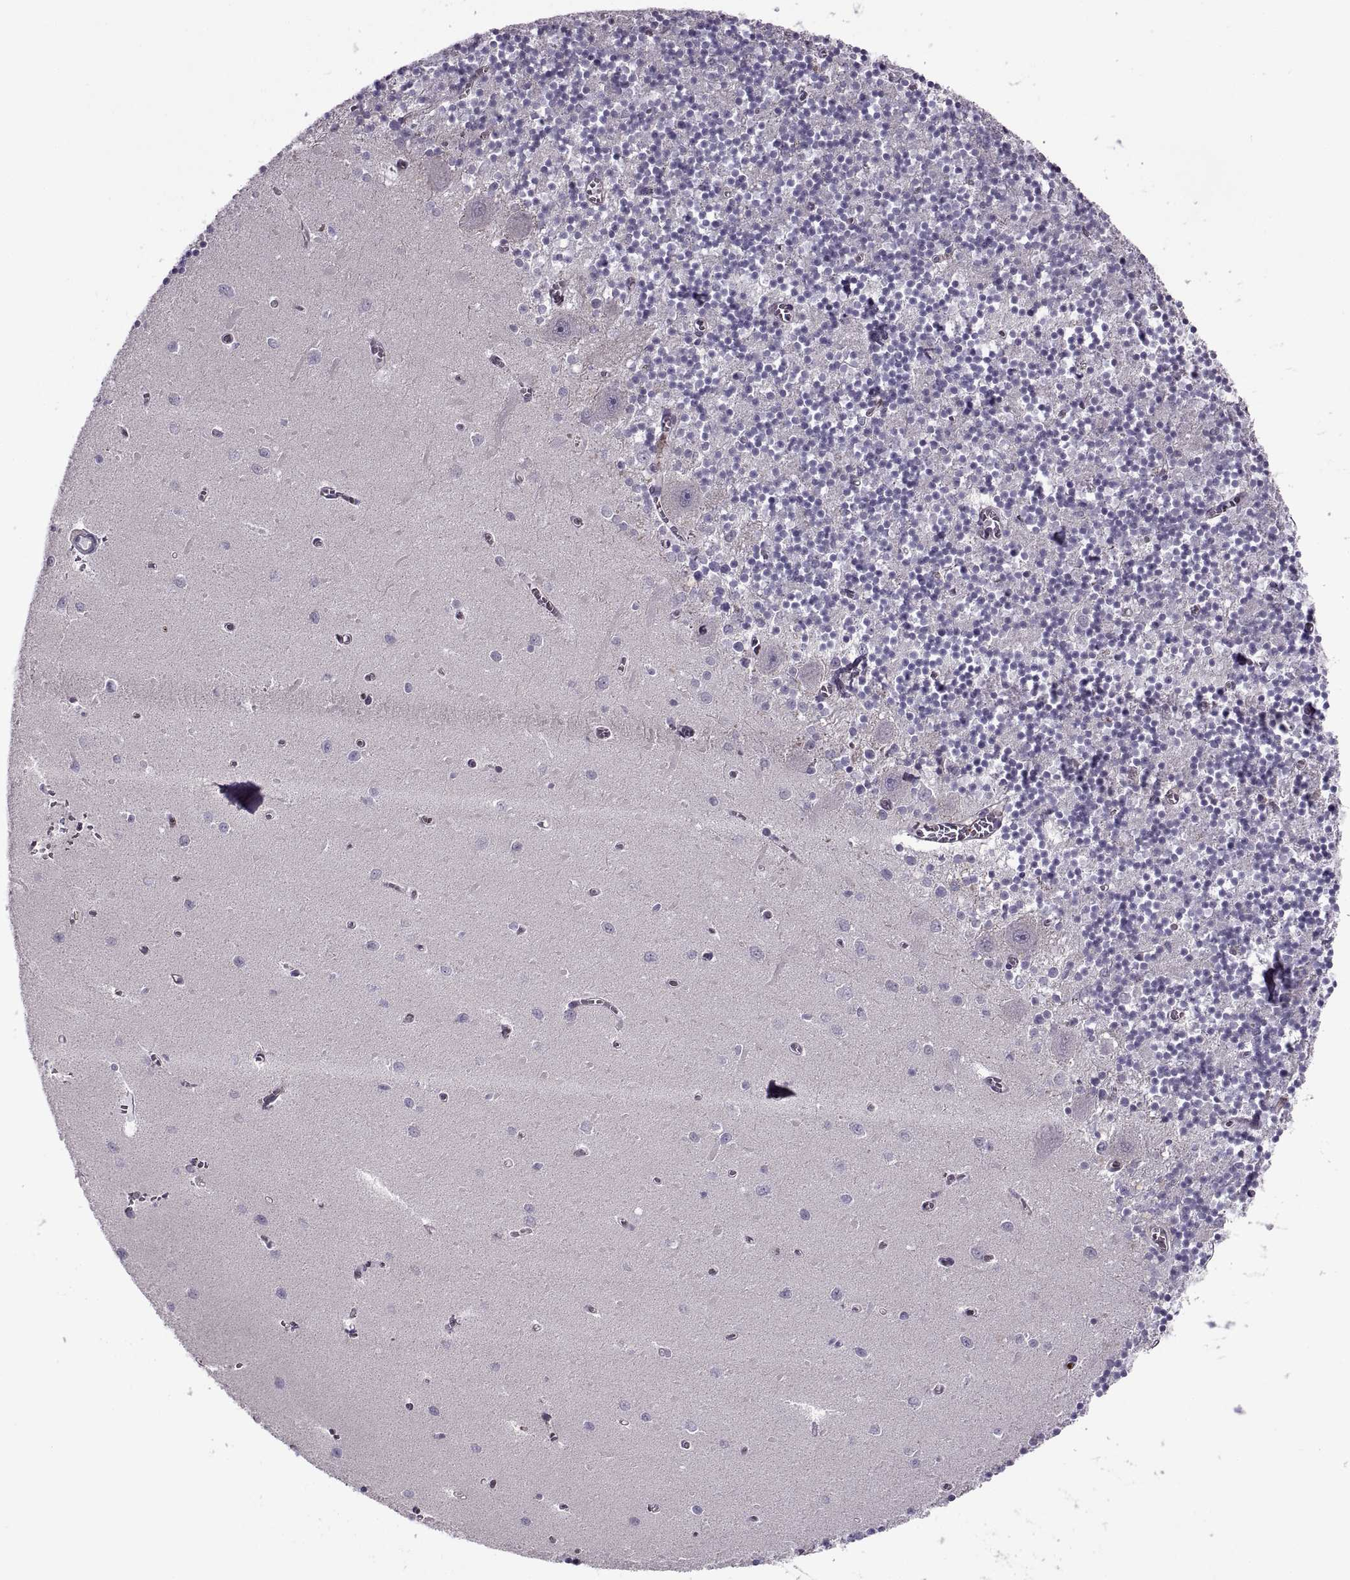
{"staining": {"intensity": "negative", "quantity": "none", "location": "none"}, "tissue": "cerebellum", "cell_type": "Cells in granular layer", "image_type": "normal", "snomed": [{"axis": "morphology", "description": "Normal tissue, NOS"}, {"axis": "topography", "description": "Cerebellum"}], "caption": "Cells in granular layer are negative for brown protein staining in benign cerebellum. (DAB (3,3'-diaminobenzidine) IHC, high magnification).", "gene": "SLC2A14", "patient": {"sex": "female", "age": 64}}